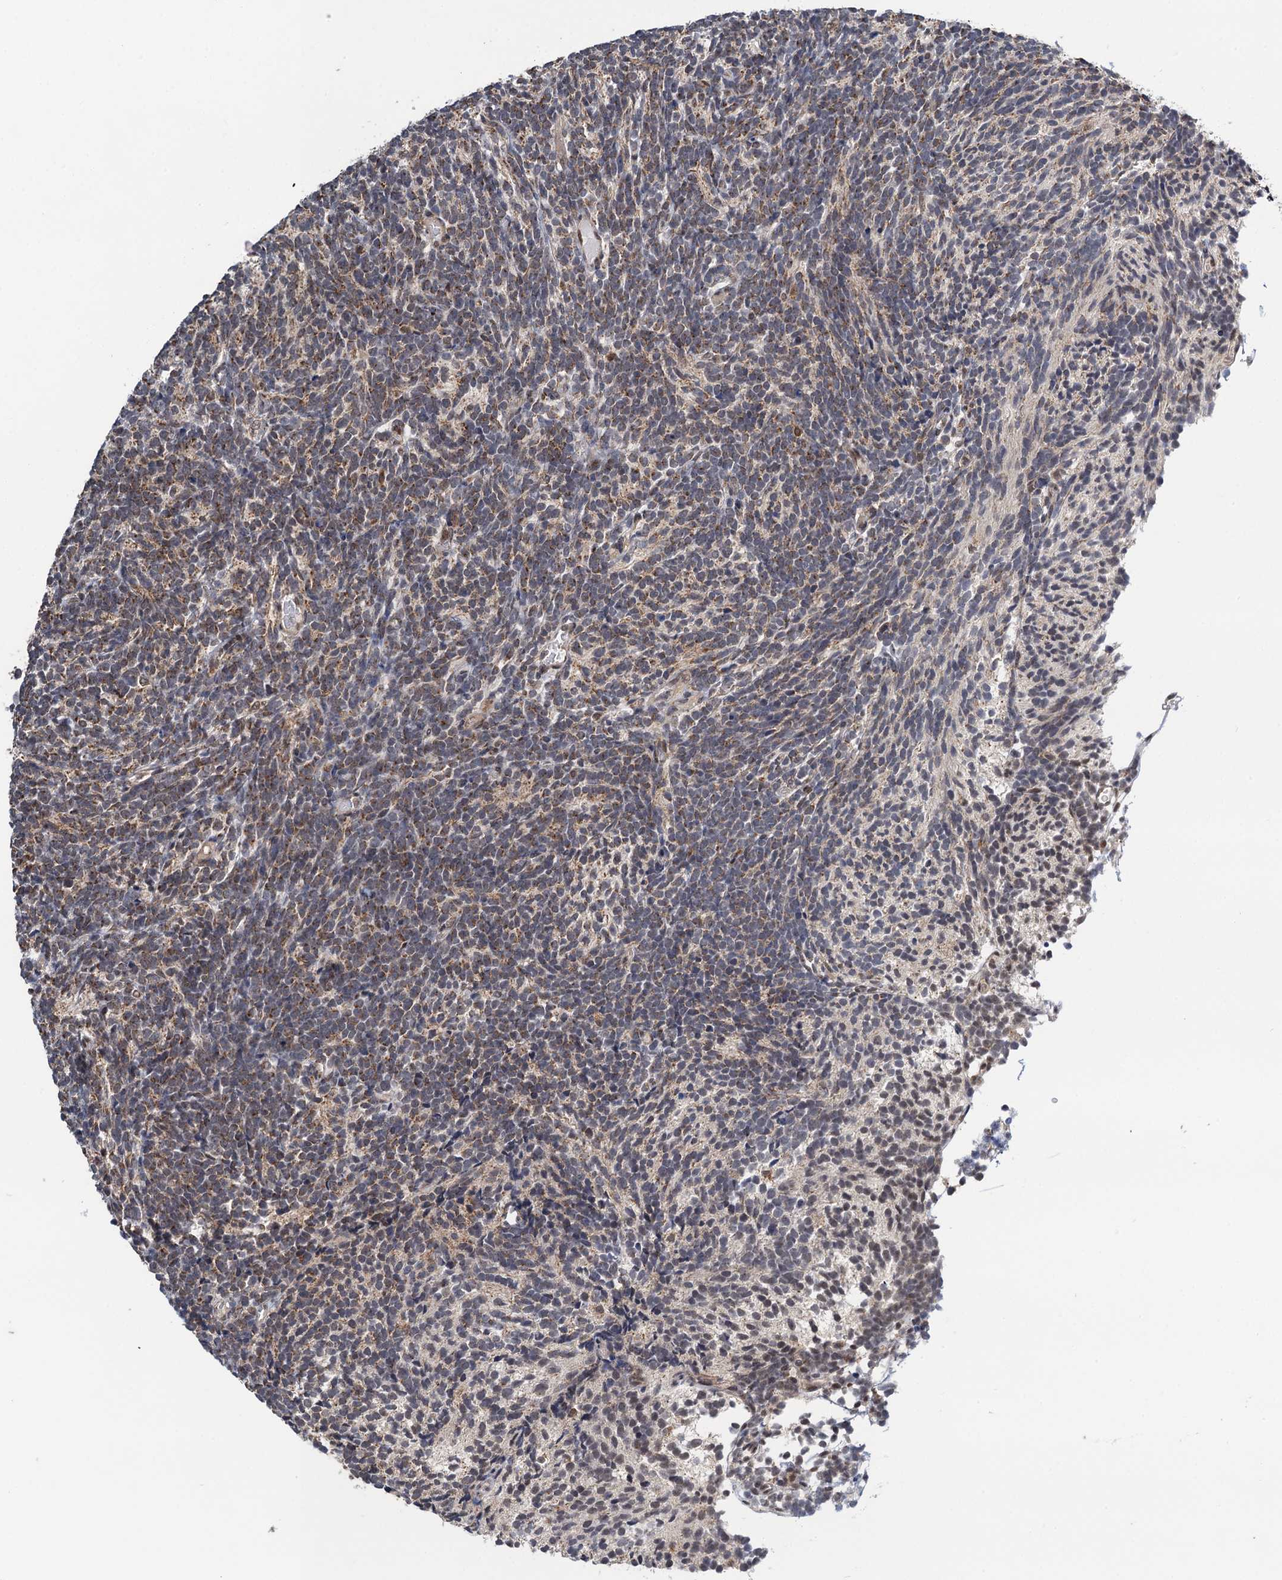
{"staining": {"intensity": "weak", "quantity": "<25%", "location": "cytoplasmic/membranous"}, "tissue": "glioma", "cell_type": "Tumor cells", "image_type": "cancer", "snomed": [{"axis": "morphology", "description": "Glioma, malignant, Low grade"}, {"axis": "topography", "description": "Brain"}], "caption": "The micrograph shows no significant expression in tumor cells of low-grade glioma (malignant).", "gene": "CMPK2", "patient": {"sex": "female", "age": 1}}